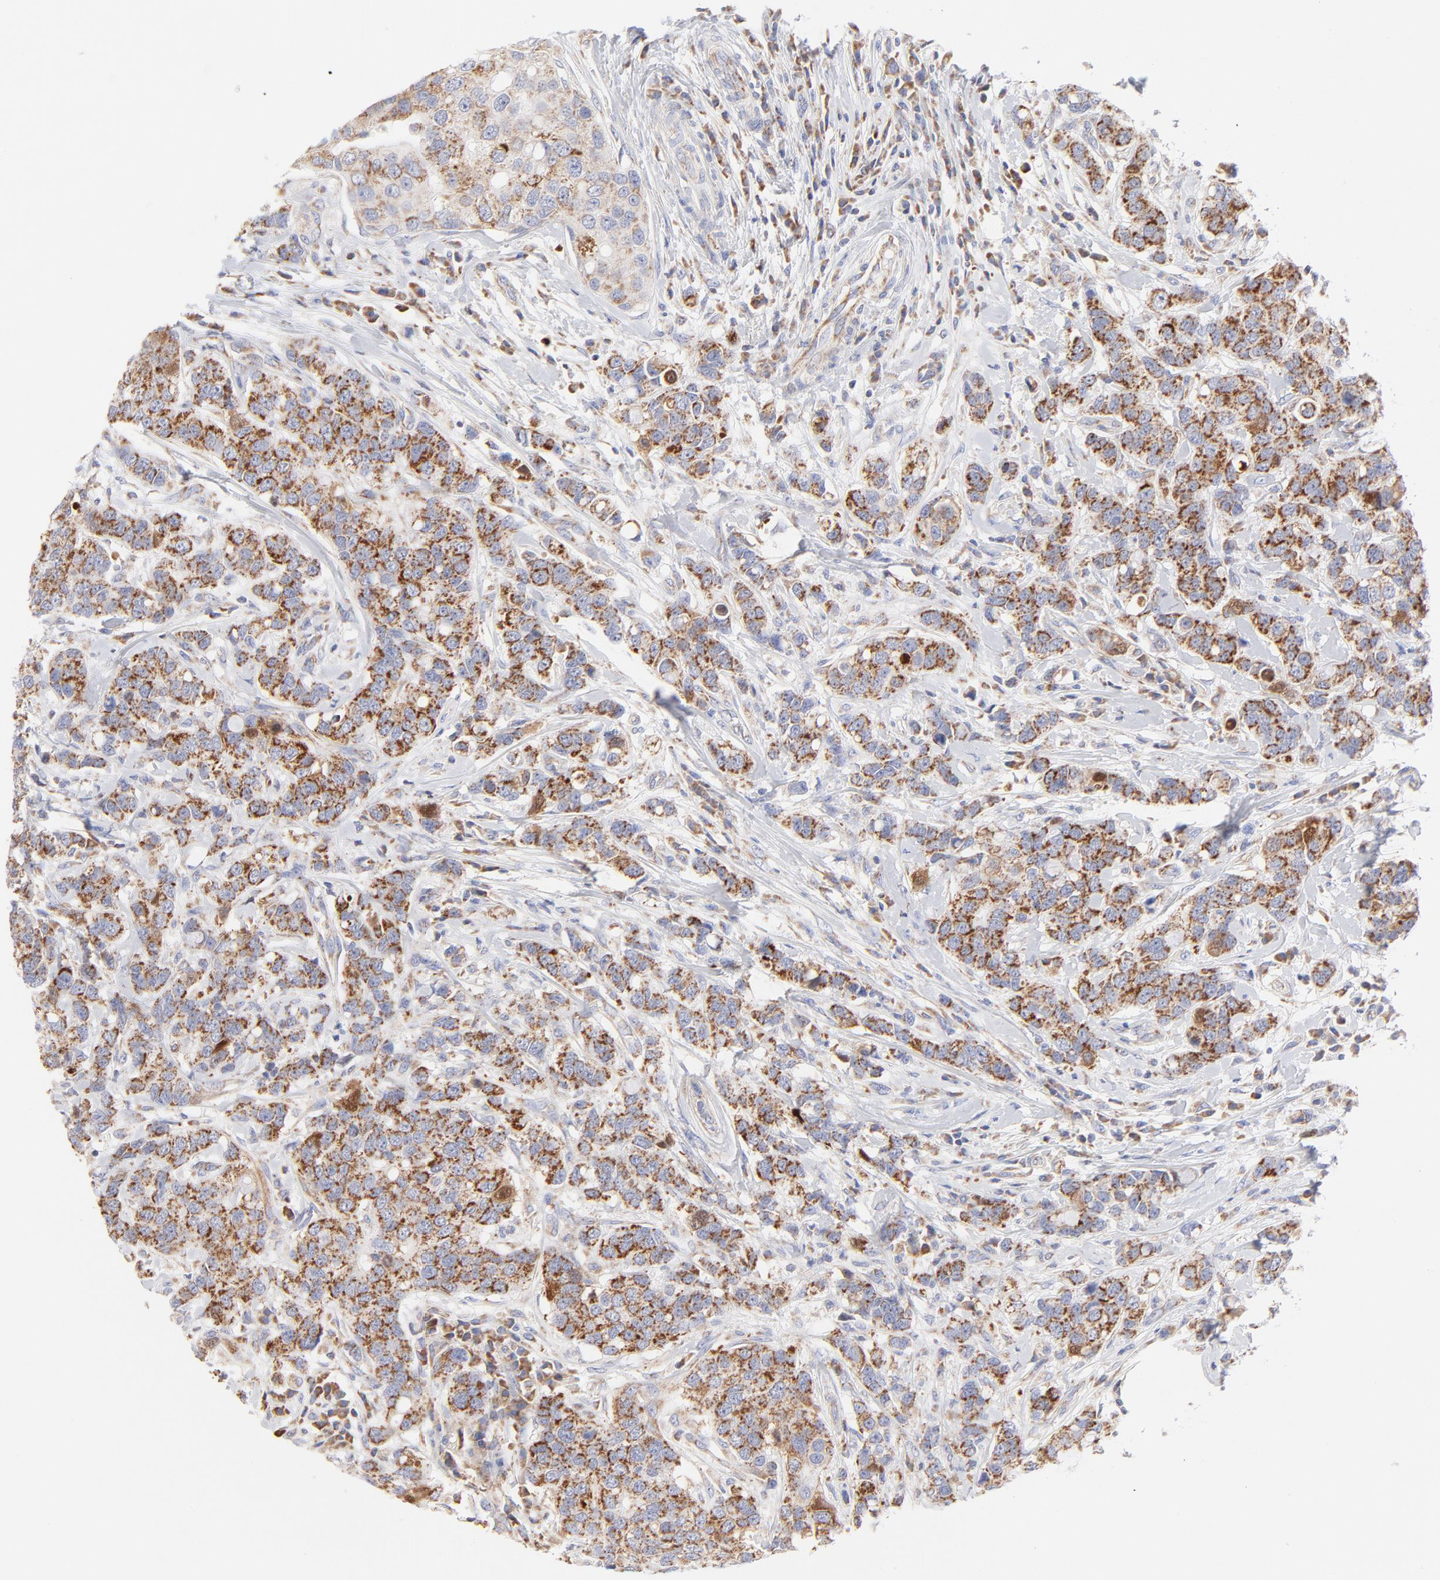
{"staining": {"intensity": "moderate", "quantity": ">75%", "location": "cytoplasmic/membranous"}, "tissue": "breast cancer", "cell_type": "Tumor cells", "image_type": "cancer", "snomed": [{"axis": "morphology", "description": "Duct carcinoma"}, {"axis": "topography", "description": "Breast"}], "caption": "Tumor cells display medium levels of moderate cytoplasmic/membranous positivity in approximately >75% of cells in human breast cancer (infiltrating ductal carcinoma).", "gene": "TIMM8A", "patient": {"sex": "female", "age": 27}}